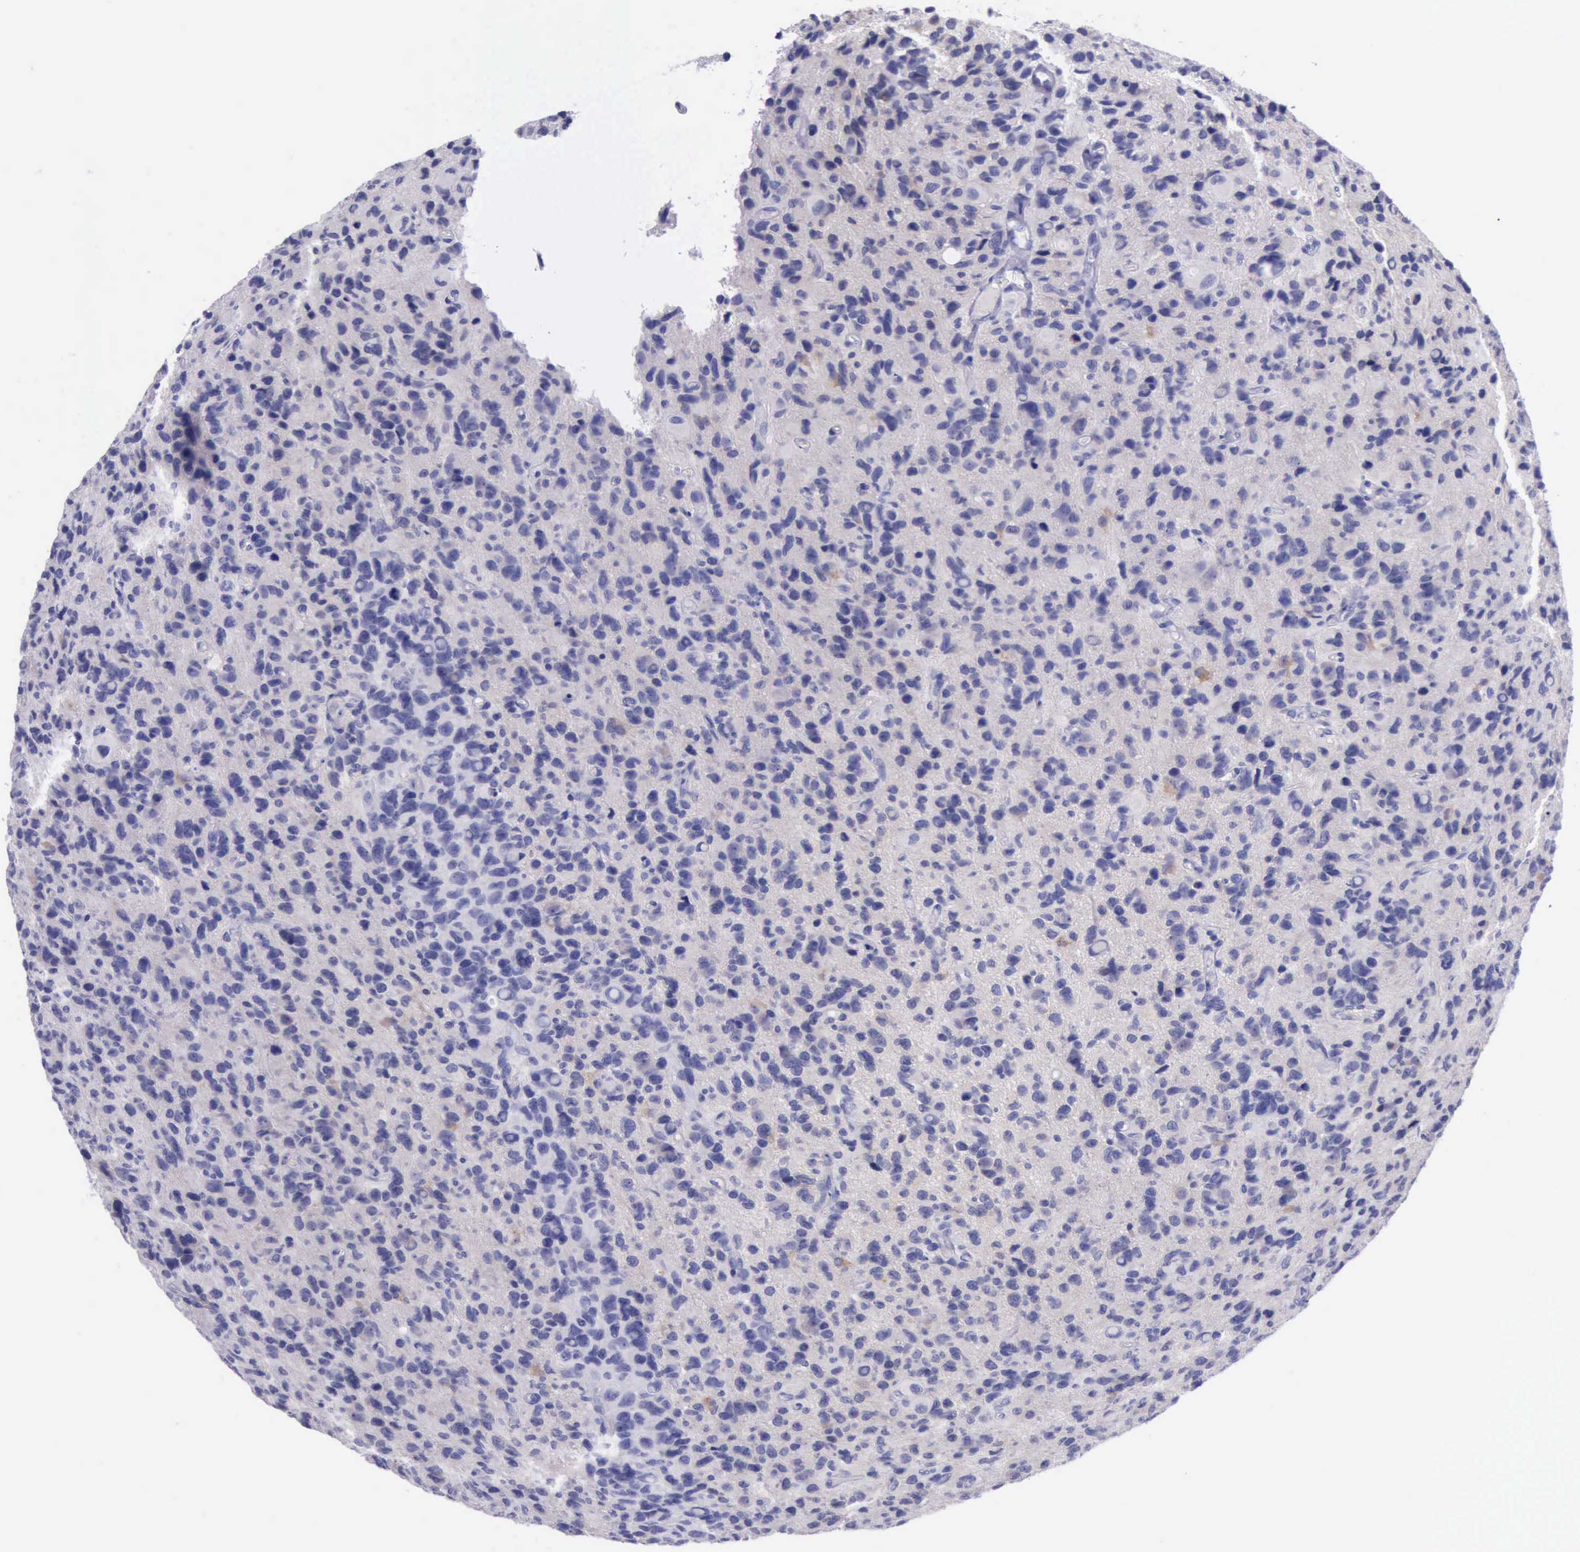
{"staining": {"intensity": "negative", "quantity": "none", "location": "none"}, "tissue": "glioma", "cell_type": "Tumor cells", "image_type": "cancer", "snomed": [{"axis": "morphology", "description": "Glioma, malignant, High grade"}, {"axis": "topography", "description": "Brain"}], "caption": "Immunohistochemistry (IHC) of human high-grade glioma (malignant) shows no positivity in tumor cells.", "gene": "LRFN5", "patient": {"sex": "male", "age": 77}}